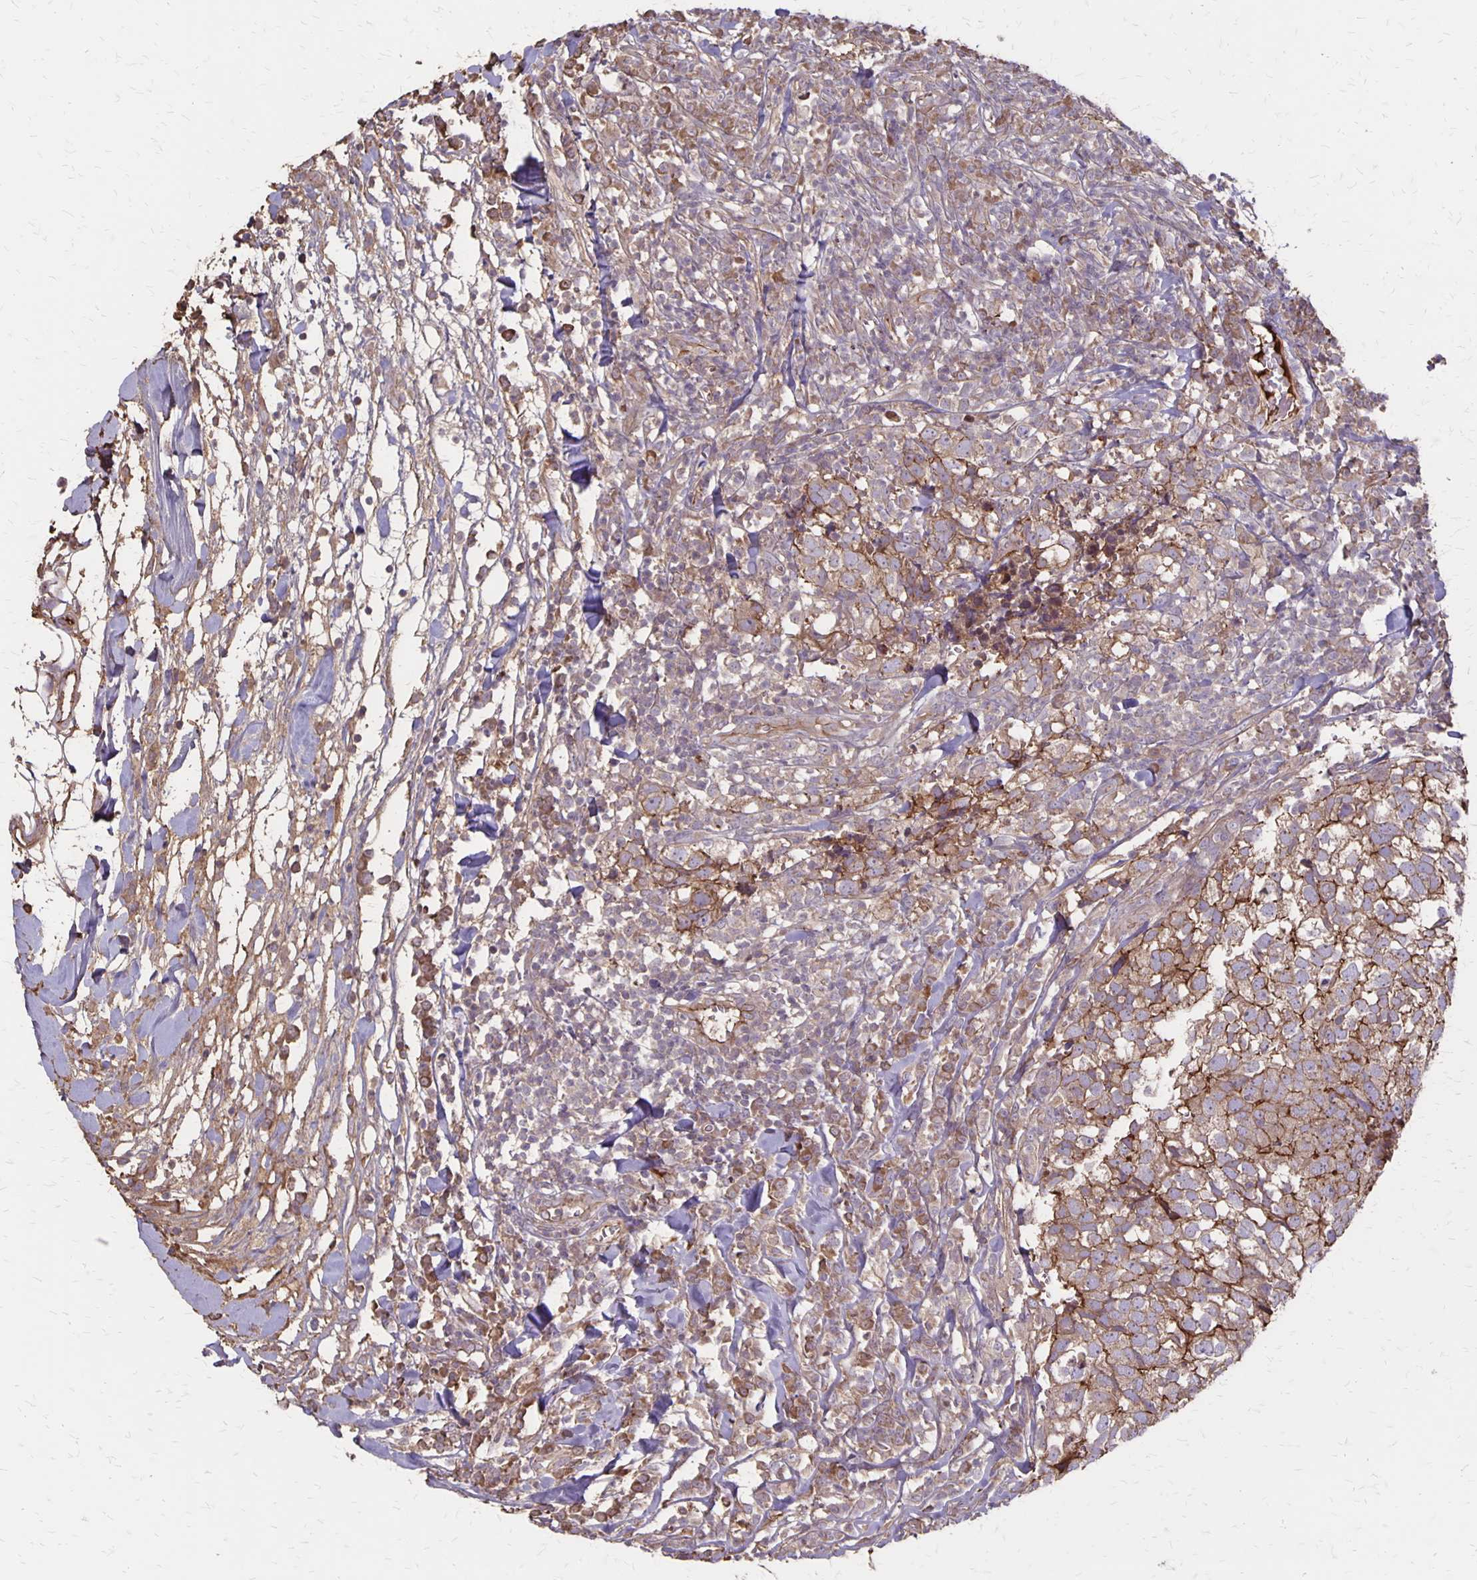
{"staining": {"intensity": "weak", "quantity": ">75%", "location": "cytoplasmic/membranous"}, "tissue": "breast cancer", "cell_type": "Tumor cells", "image_type": "cancer", "snomed": [{"axis": "morphology", "description": "Duct carcinoma"}, {"axis": "topography", "description": "Breast"}], "caption": "Human breast cancer stained with a protein marker displays weak staining in tumor cells.", "gene": "PROM2", "patient": {"sex": "female", "age": 30}}